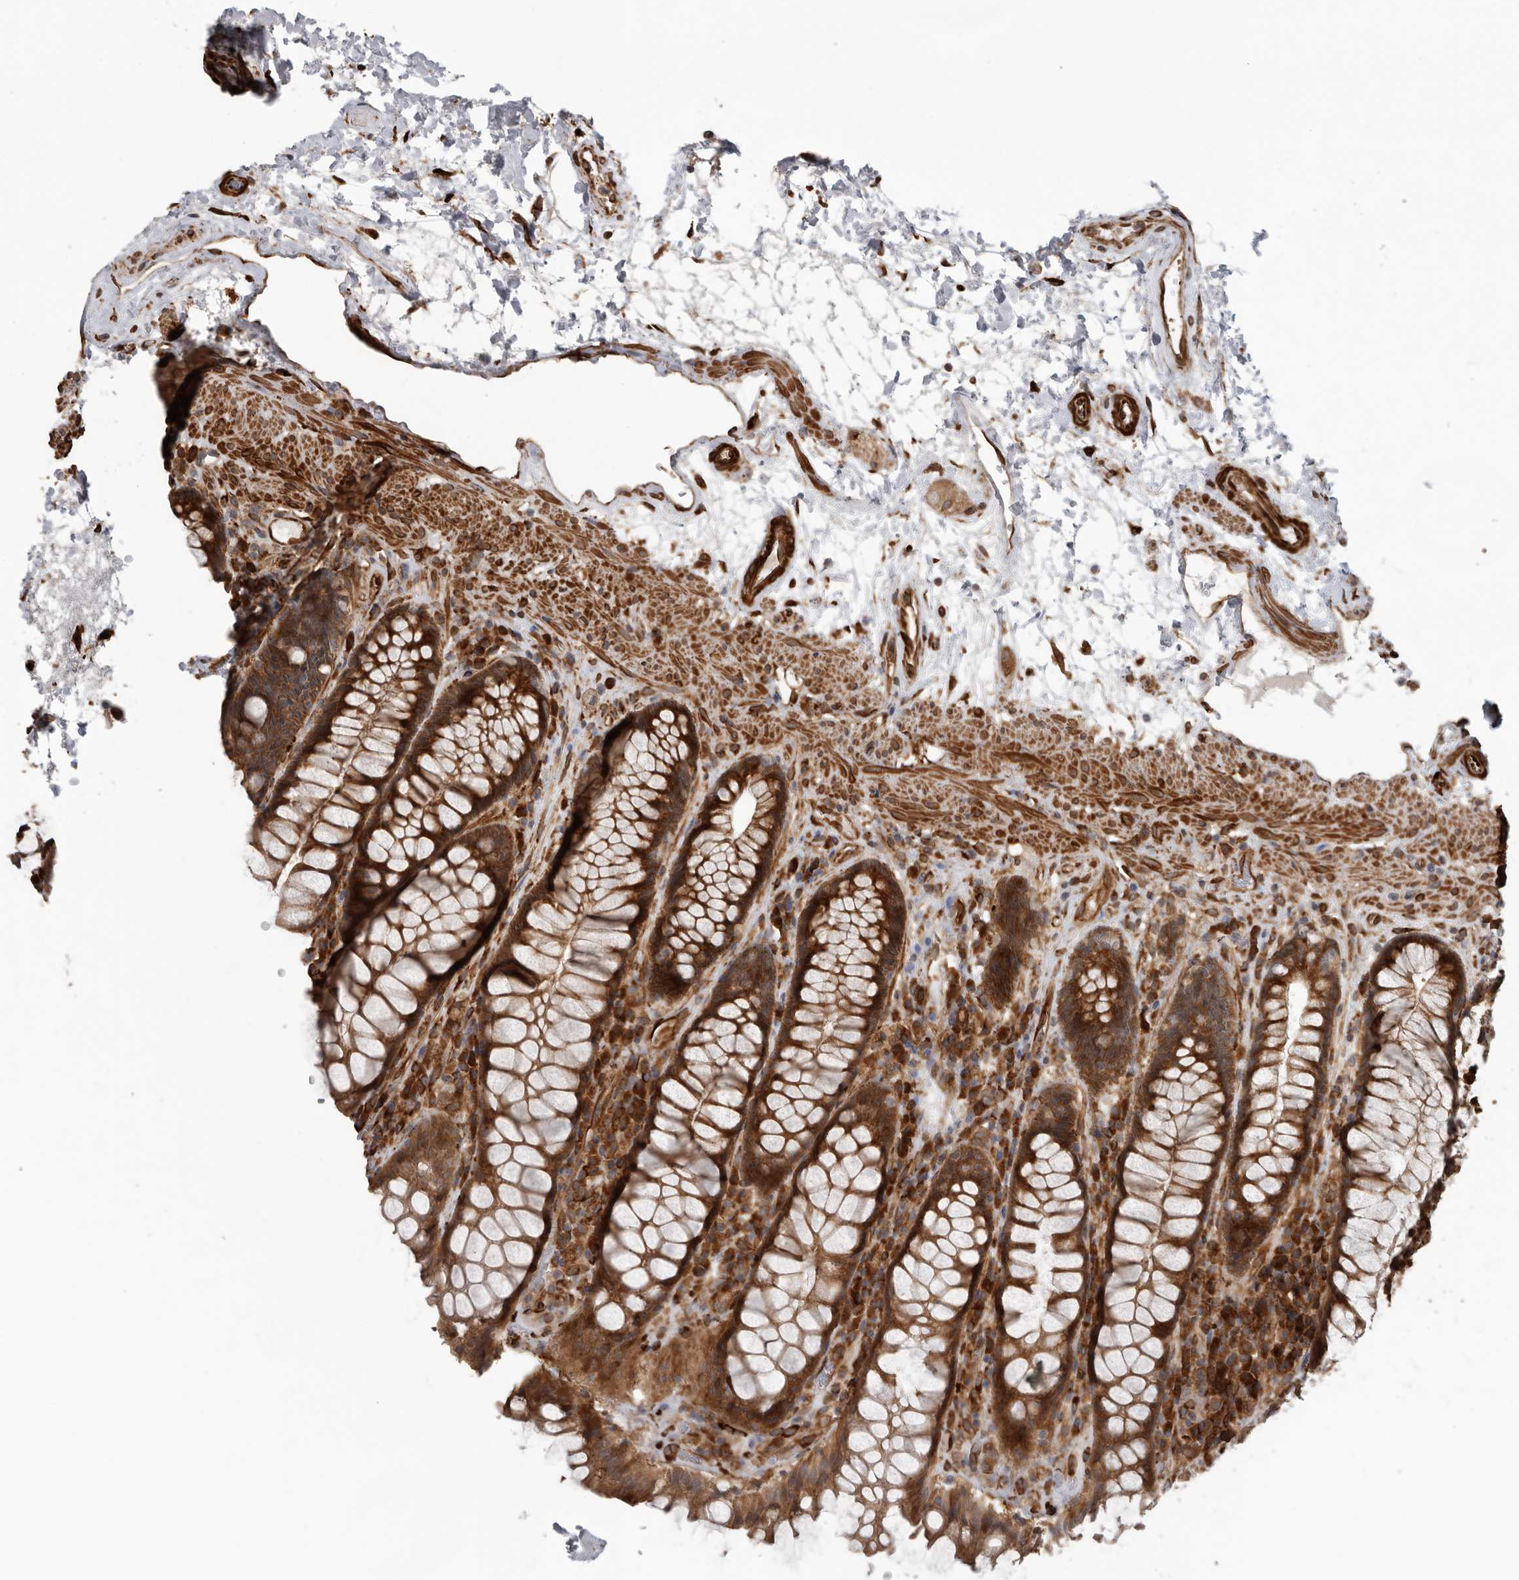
{"staining": {"intensity": "strong", "quantity": ">75%", "location": "cytoplasmic/membranous"}, "tissue": "rectum", "cell_type": "Glandular cells", "image_type": "normal", "snomed": [{"axis": "morphology", "description": "Normal tissue, NOS"}, {"axis": "topography", "description": "Rectum"}], "caption": "Rectum stained with DAB immunohistochemistry (IHC) demonstrates high levels of strong cytoplasmic/membranous expression in about >75% of glandular cells.", "gene": "CEP350", "patient": {"sex": "male", "age": 64}}